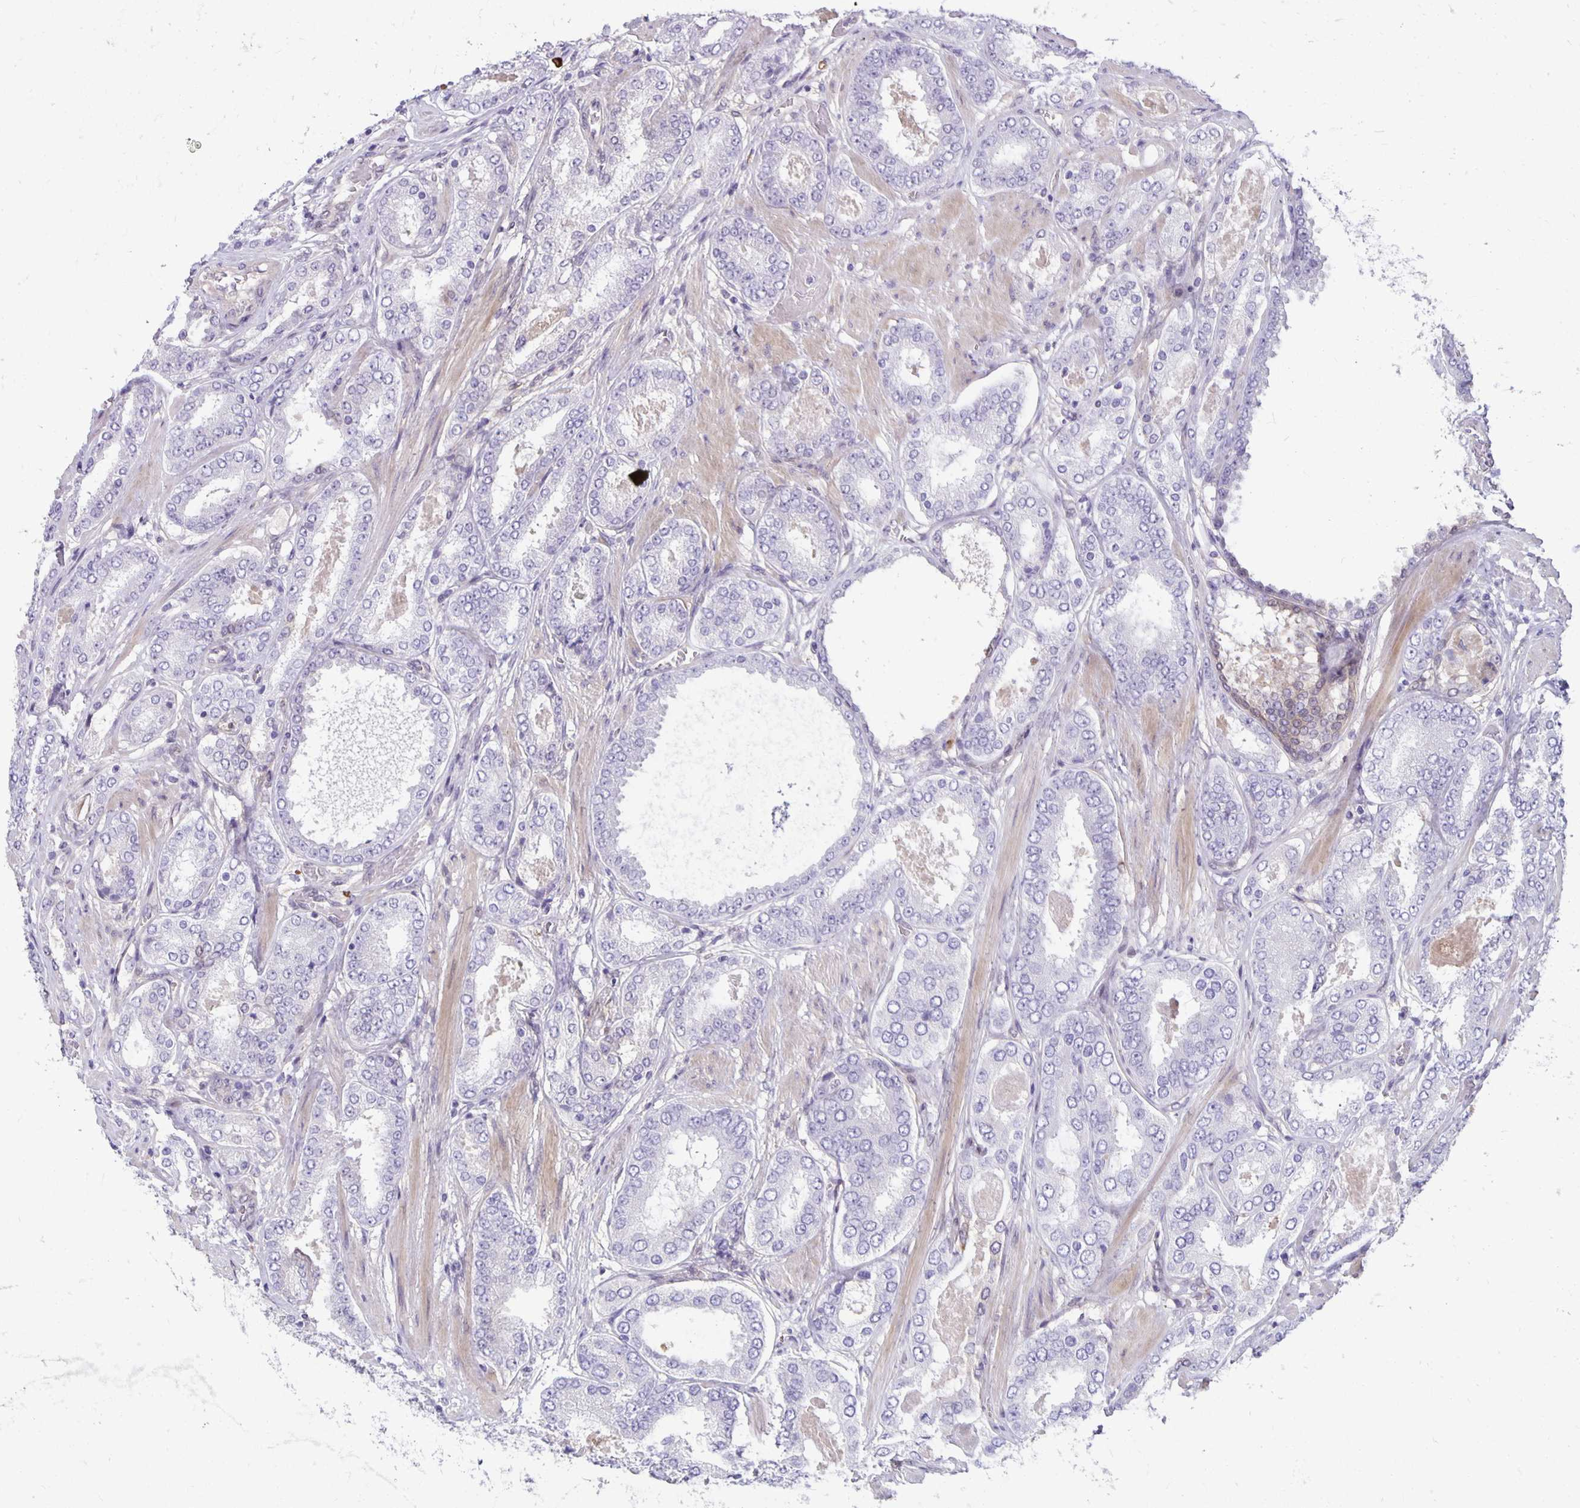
{"staining": {"intensity": "negative", "quantity": "none", "location": "none"}, "tissue": "prostate cancer", "cell_type": "Tumor cells", "image_type": "cancer", "snomed": [{"axis": "morphology", "description": "Adenocarcinoma, High grade"}, {"axis": "topography", "description": "Prostate"}], "caption": "A high-resolution histopathology image shows IHC staining of prostate cancer, which shows no significant staining in tumor cells.", "gene": "TAX1BP3", "patient": {"sex": "male", "age": 63}}